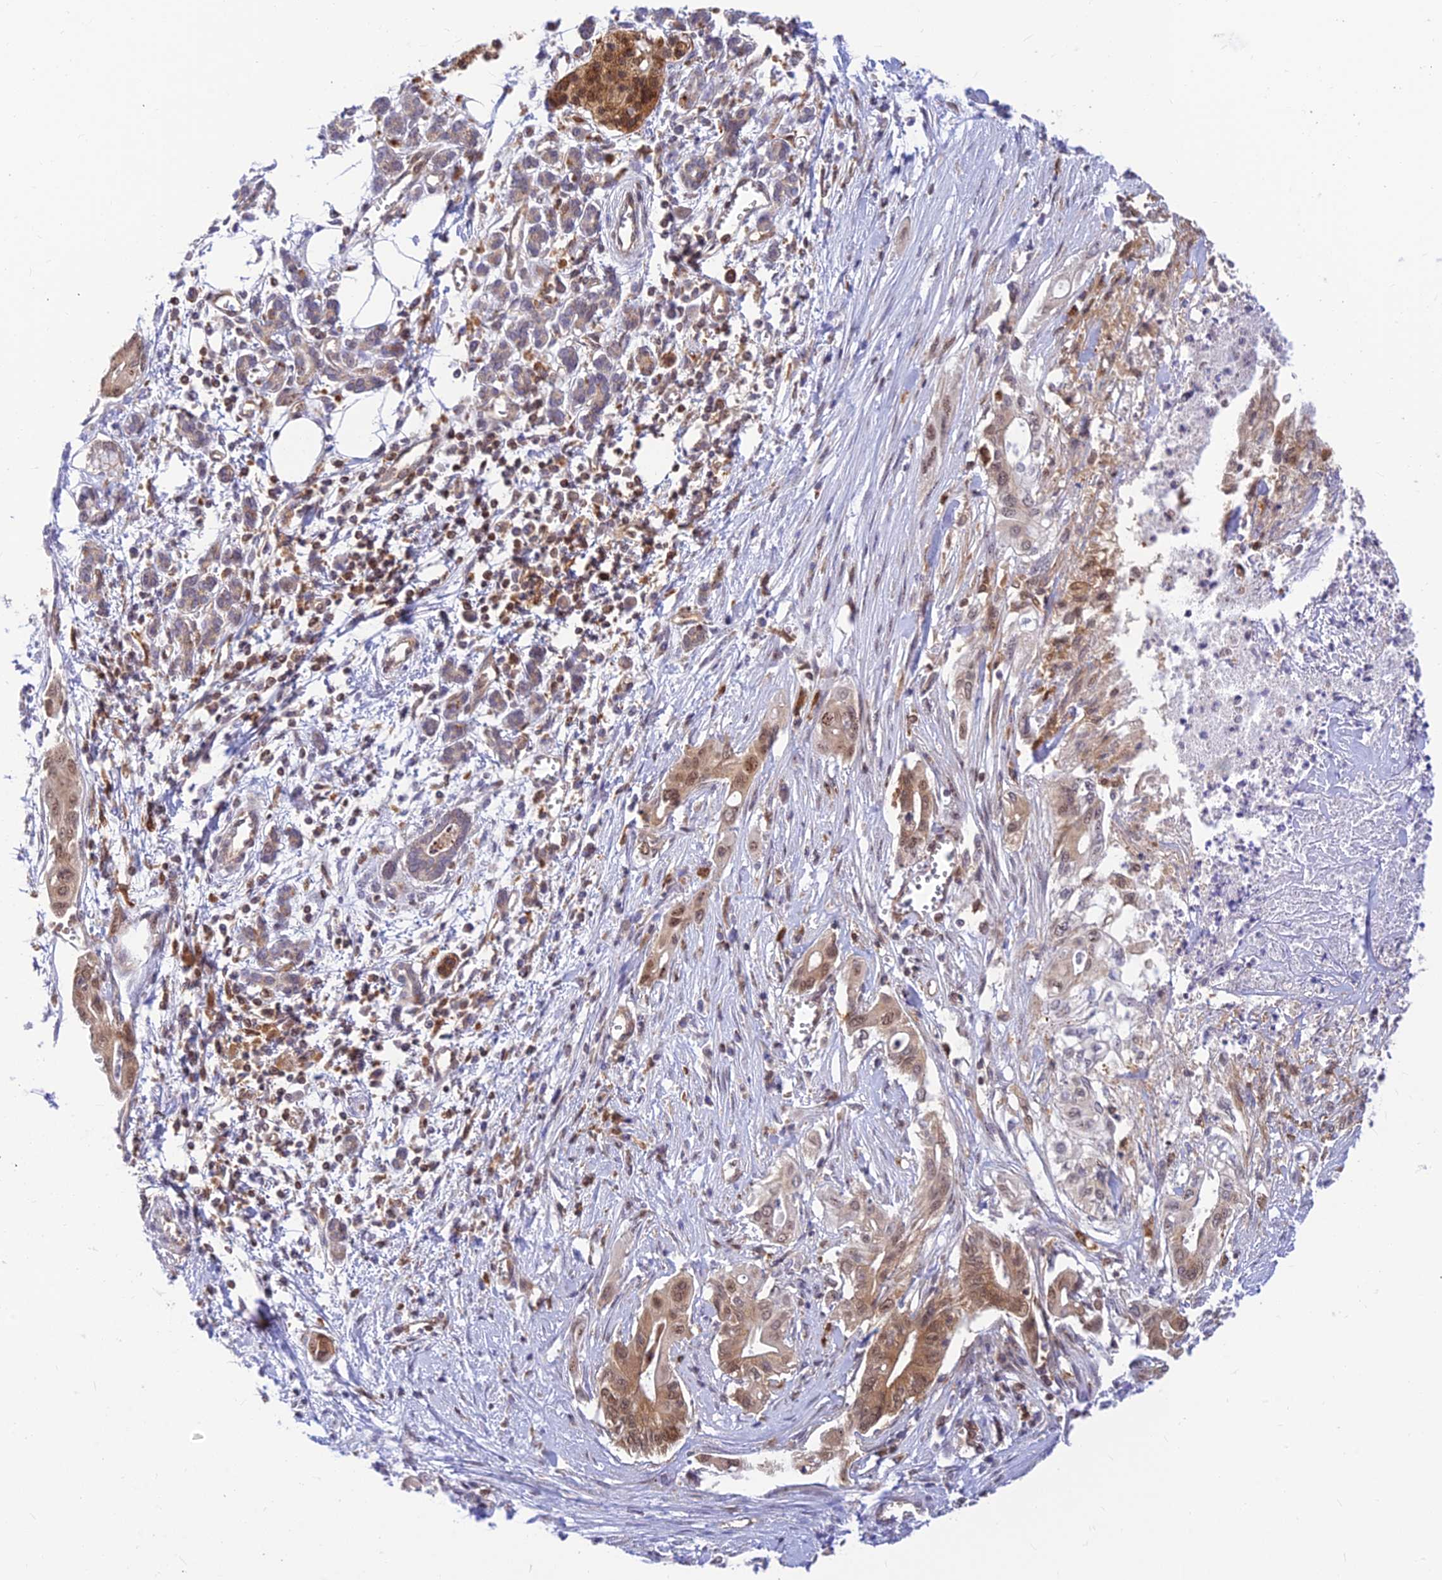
{"staining": {"intensity": "moderate", "quantity": "25%-75%", "location": "cytoplasmic/membranous,nuclear"}, "tissue": "pancreatic cancer", "cell_type": "Tumor cells", "image_type": "cancer", "snomed": [{"axis": "morphology", "description": "Adenocarcinoma, NOS"}, {"axis": "topography", "description": "Pancreas"}], "caption": "The photomicrograph demonstrates staining of pancreatic adenocarcinoma, revealing moderate cytoplasmic/membranous and nuclear protein positivity (brown color) within tumor cells.", "gene": "LYSMD2", "patient": {"sex": "male", "age": 58}}